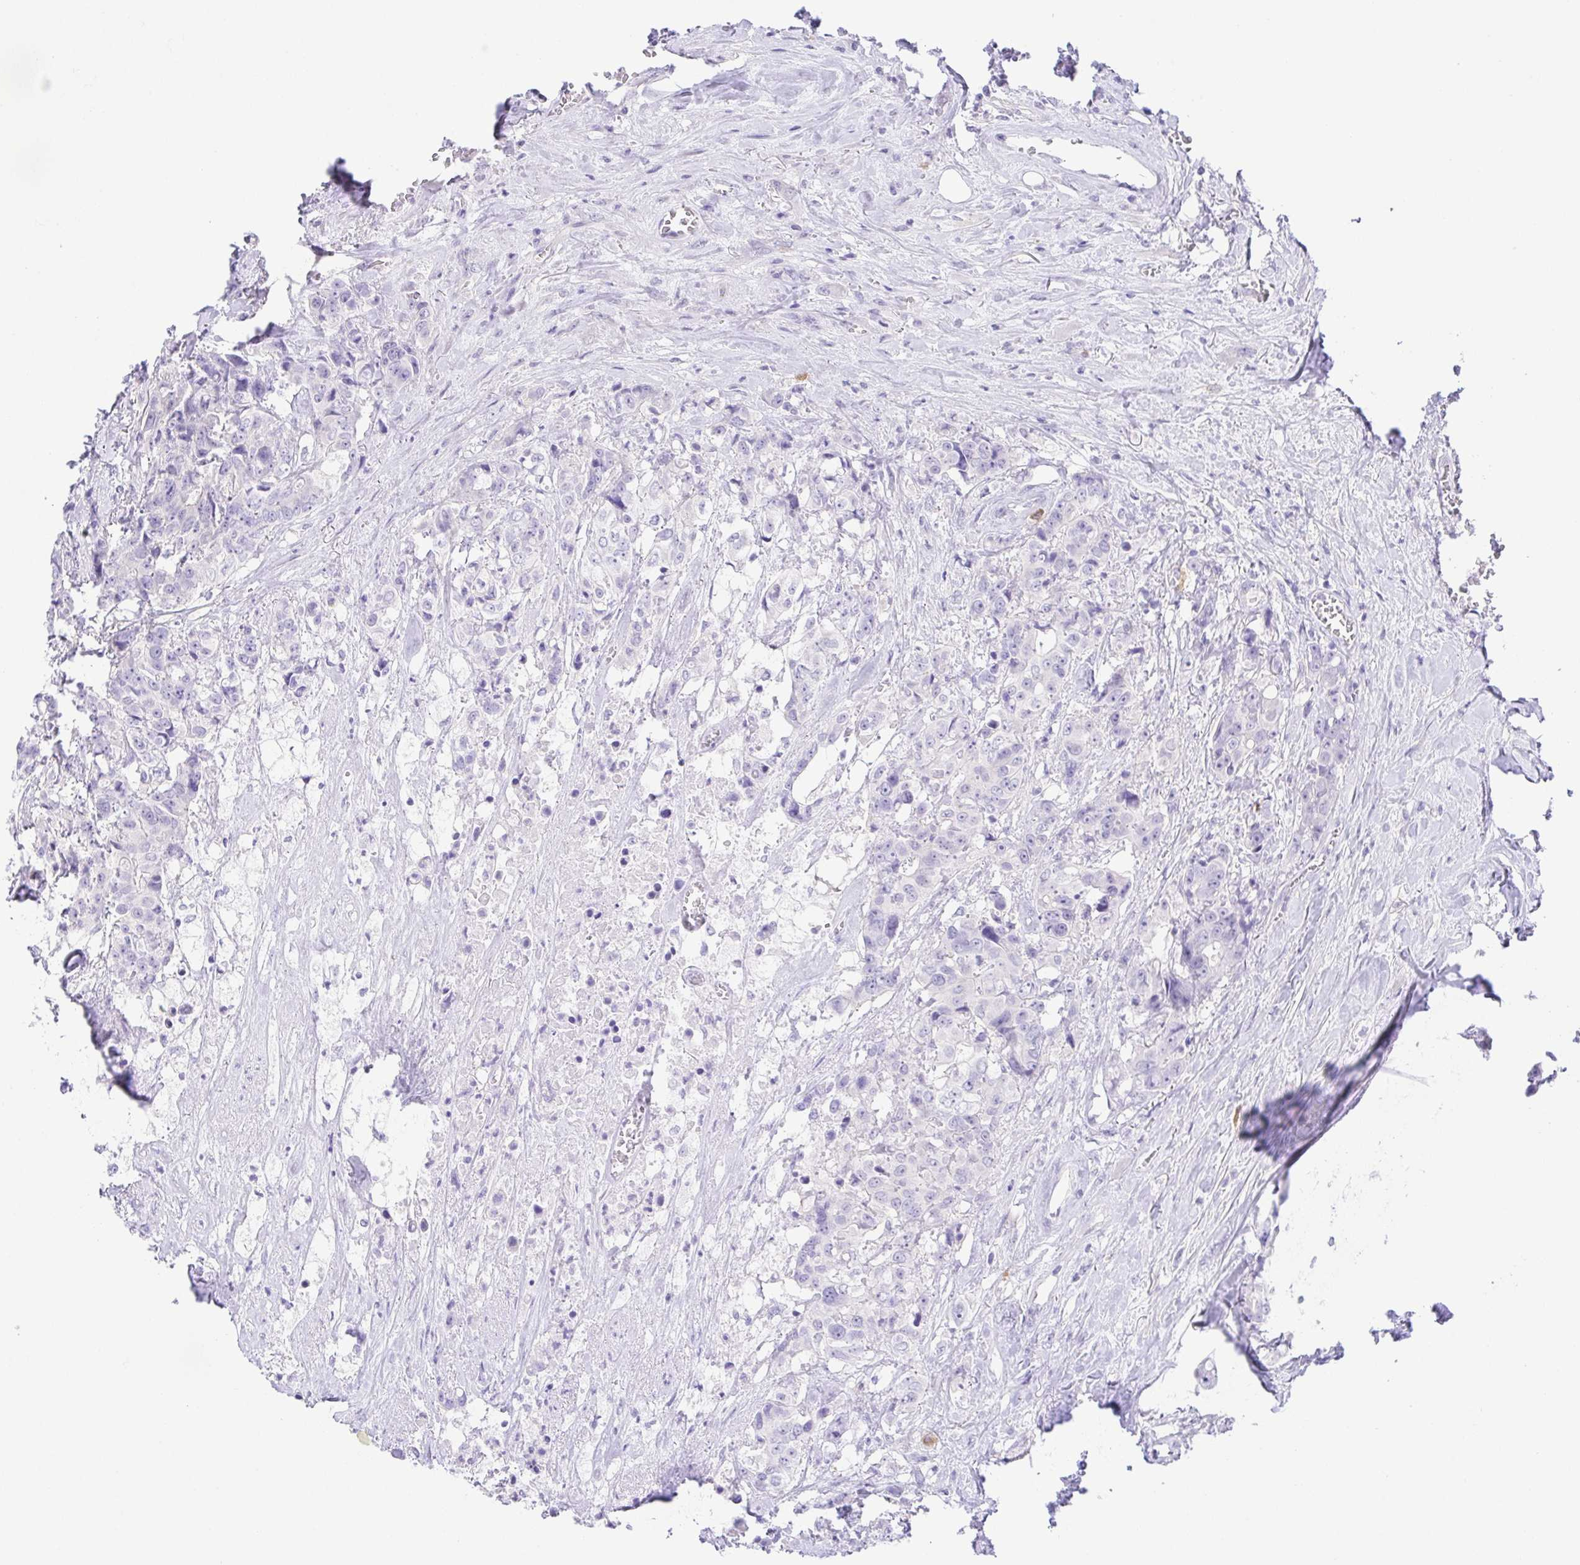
{"staining": {"intensity": "negative", "quantity": "none", "location": "none"}, "tissue": "colorectal cancer", "cell_type": "Tumor cells", "image_type": "cancer", "snomed": [{"axis": "morphology", "description": "Adenocarcinoma, NOS"}, {"axis": "topography", "description": "Rectum"}], "caption": "Human adenocarcinoma (colorectal) stained for a protein using immunohistochemistry (IHC) reveals no staining in tumor cells.", "gene": "KRTDAP", "patient": {"sex": "female", "age": 62}}